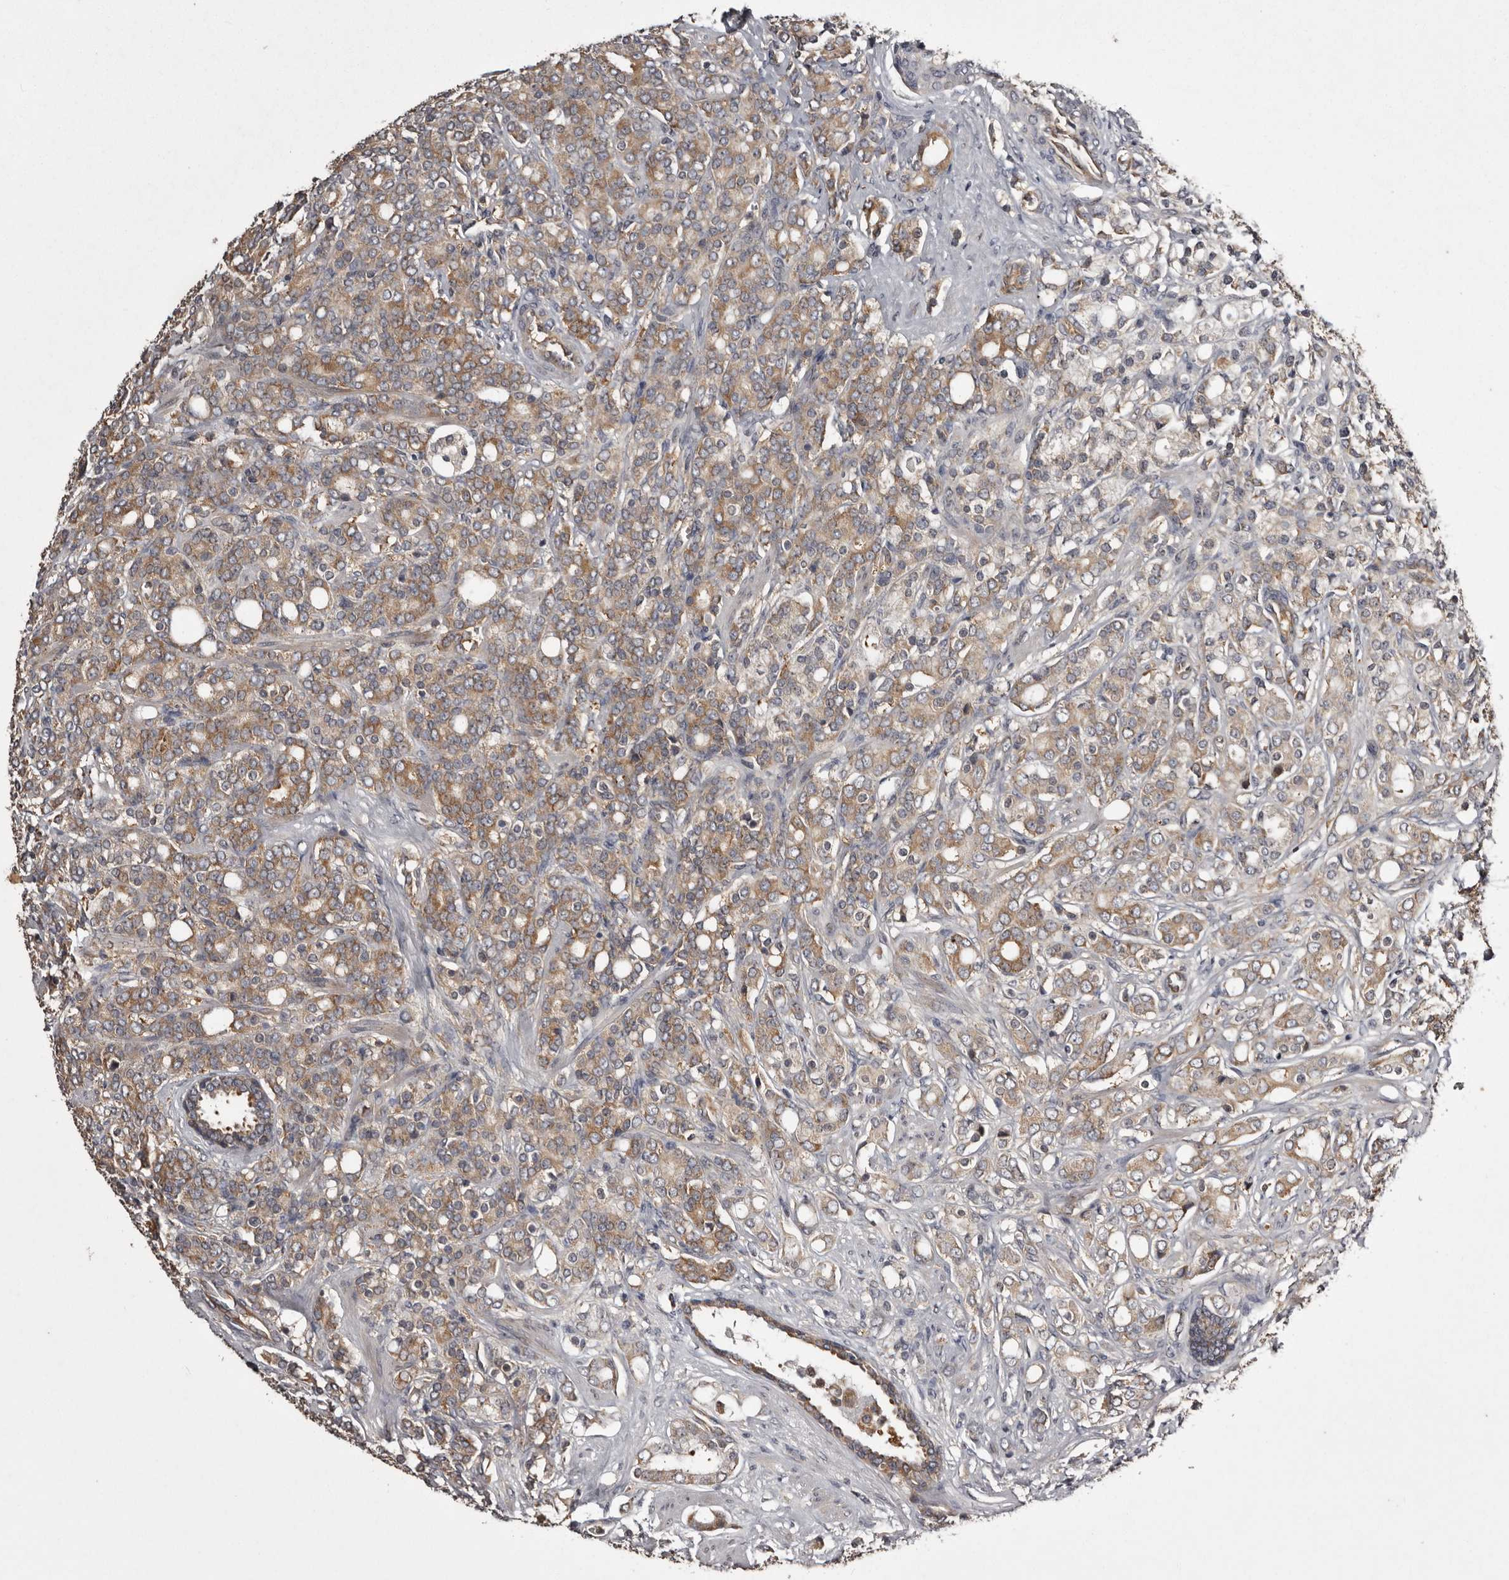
{"staining": {"intensity": "moderate", "quantity": ">75%", "location": "cytoplasmic/membranous"}, "tissue": "prostate cancer", "cell_type": "Tumor cells", "image_type": "cancer", "snomed": [{"axis": "morphology", "description": "Adenocarcinoma, High grade"}, {"axis": "topography", "description": "Prostate"}], "caption": "This micrograph displays adenocarcinoma (high-grade) (prostate) stained with immunohistochemistry to label a protein in brown. The cytoplasmic/membranous of tumor cells show moderate positivity for the protein. Nuclei are counter-stained blue.", "gene": "DARS1", "patient": {"sex": "male", "age": 62}}